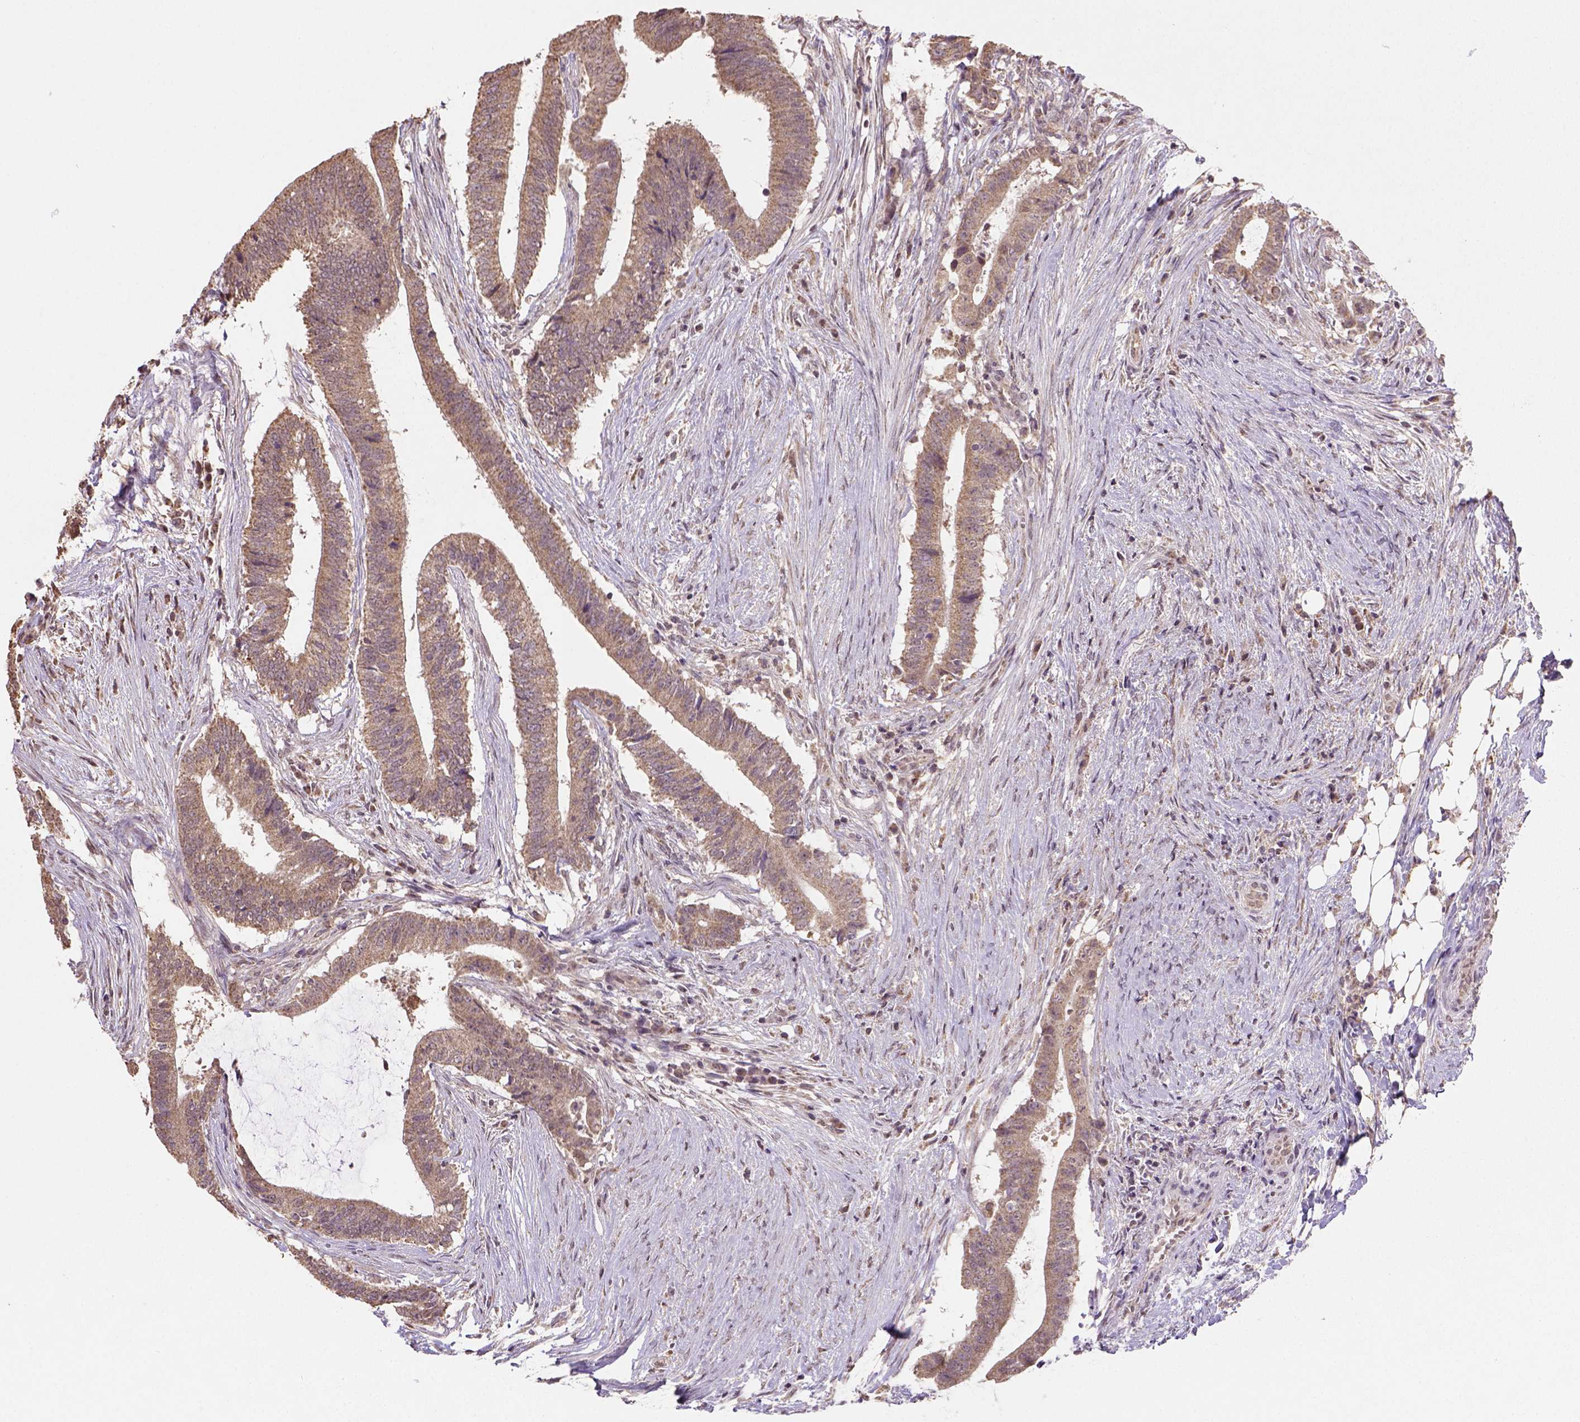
{"staining": {"intensity": "moderate", "quantity": ">75%", "location": "cytoplasmic/membranous"}, "tissue": "colorectal cancer", "cell_type": "Tumor cells", "image_type": "cancer", "snomed": [{"axis": "morphology", "description": "Adenocarcinoma, NOS"}, {"axis": "topography", "description": "Colon"}], "caption": "Protein expression analysis of adenocarcinoma (colorectal) displays moderate cytoplasmic/membranous expression in approximately >75% of tumor cells.", "gene": "NUDT10", "patient": {"sex": "female", "age": 43}}